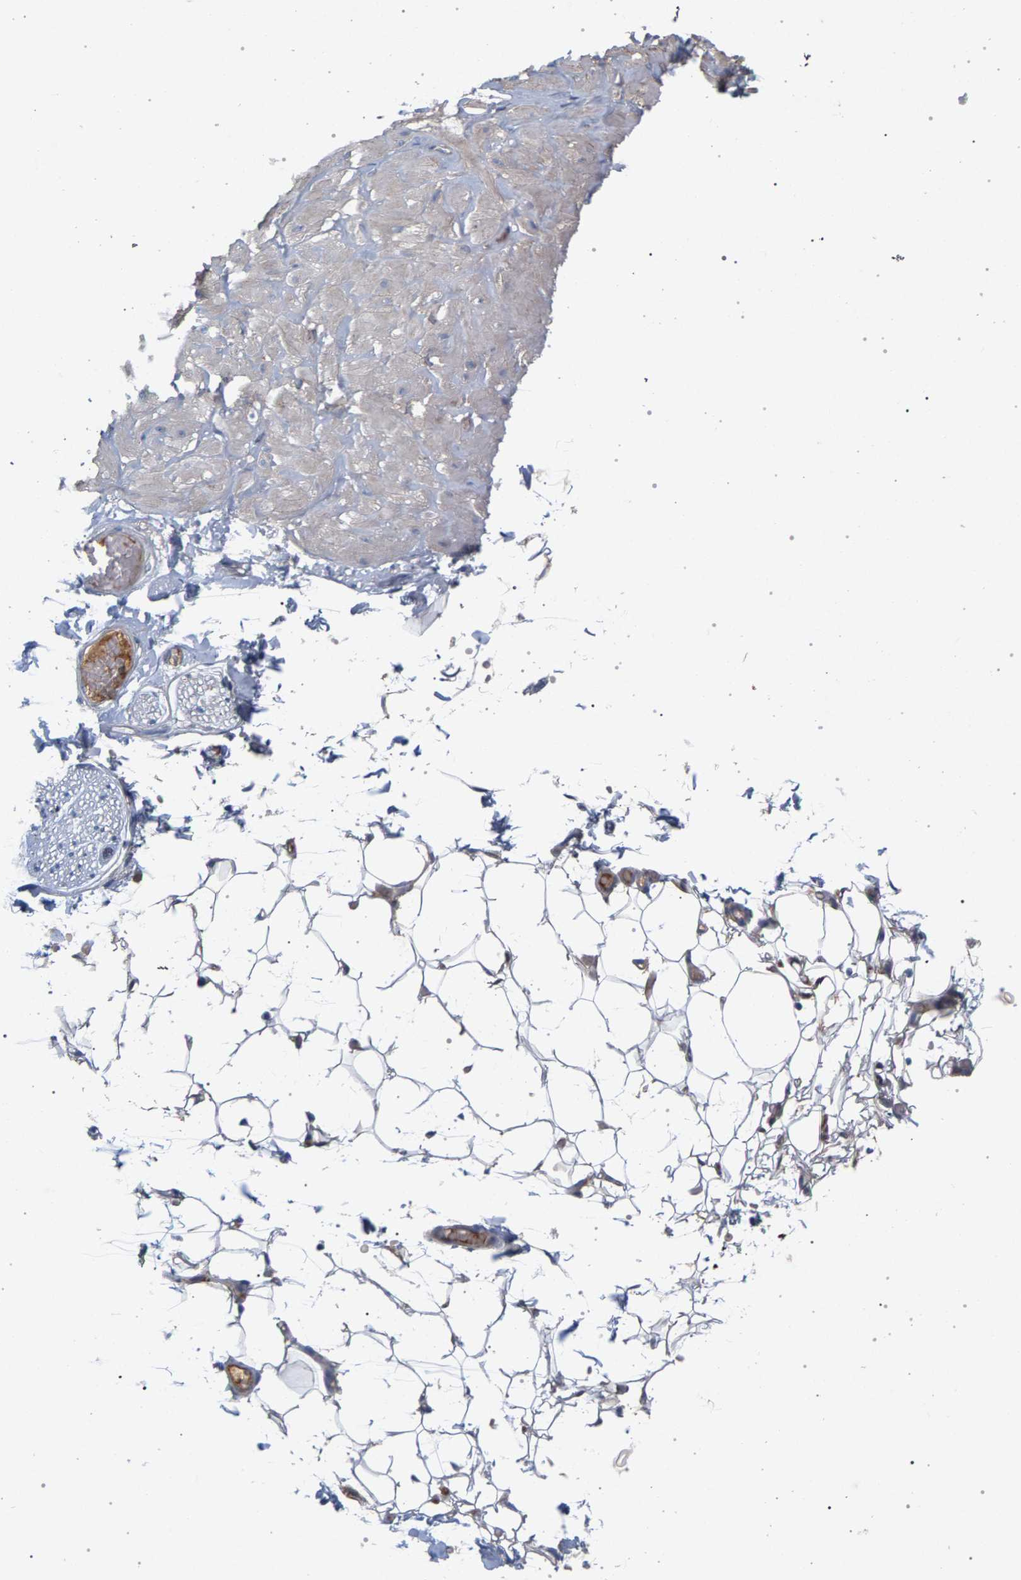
{"staining": {"intensity": "negative", "quantity": "none", "location": "none"}, "tissue": "adipose tissue", "cell_type": "Adipocytes", "image_type": "normal", "snomed": [{"axis": "morphology", "description": "Normal tissue, NOS"}, {"axis": "topography", "description": "Adipose tissue"}, {"axis": "topography", "description": "Vascular tissue"}, {"axis": "topography", "description": "Peripheral nerve tissue"}], "caption": "An image of human adipose tissue is negative for staining in adipocytes. The staining is performed using DAB (3,3'-diaminobenzidine) brown chromogen with nuclei counter-stained in using hematoxylin.", "gene": "MAMDC2", "patient": {"sex": "male", "age": 25}}